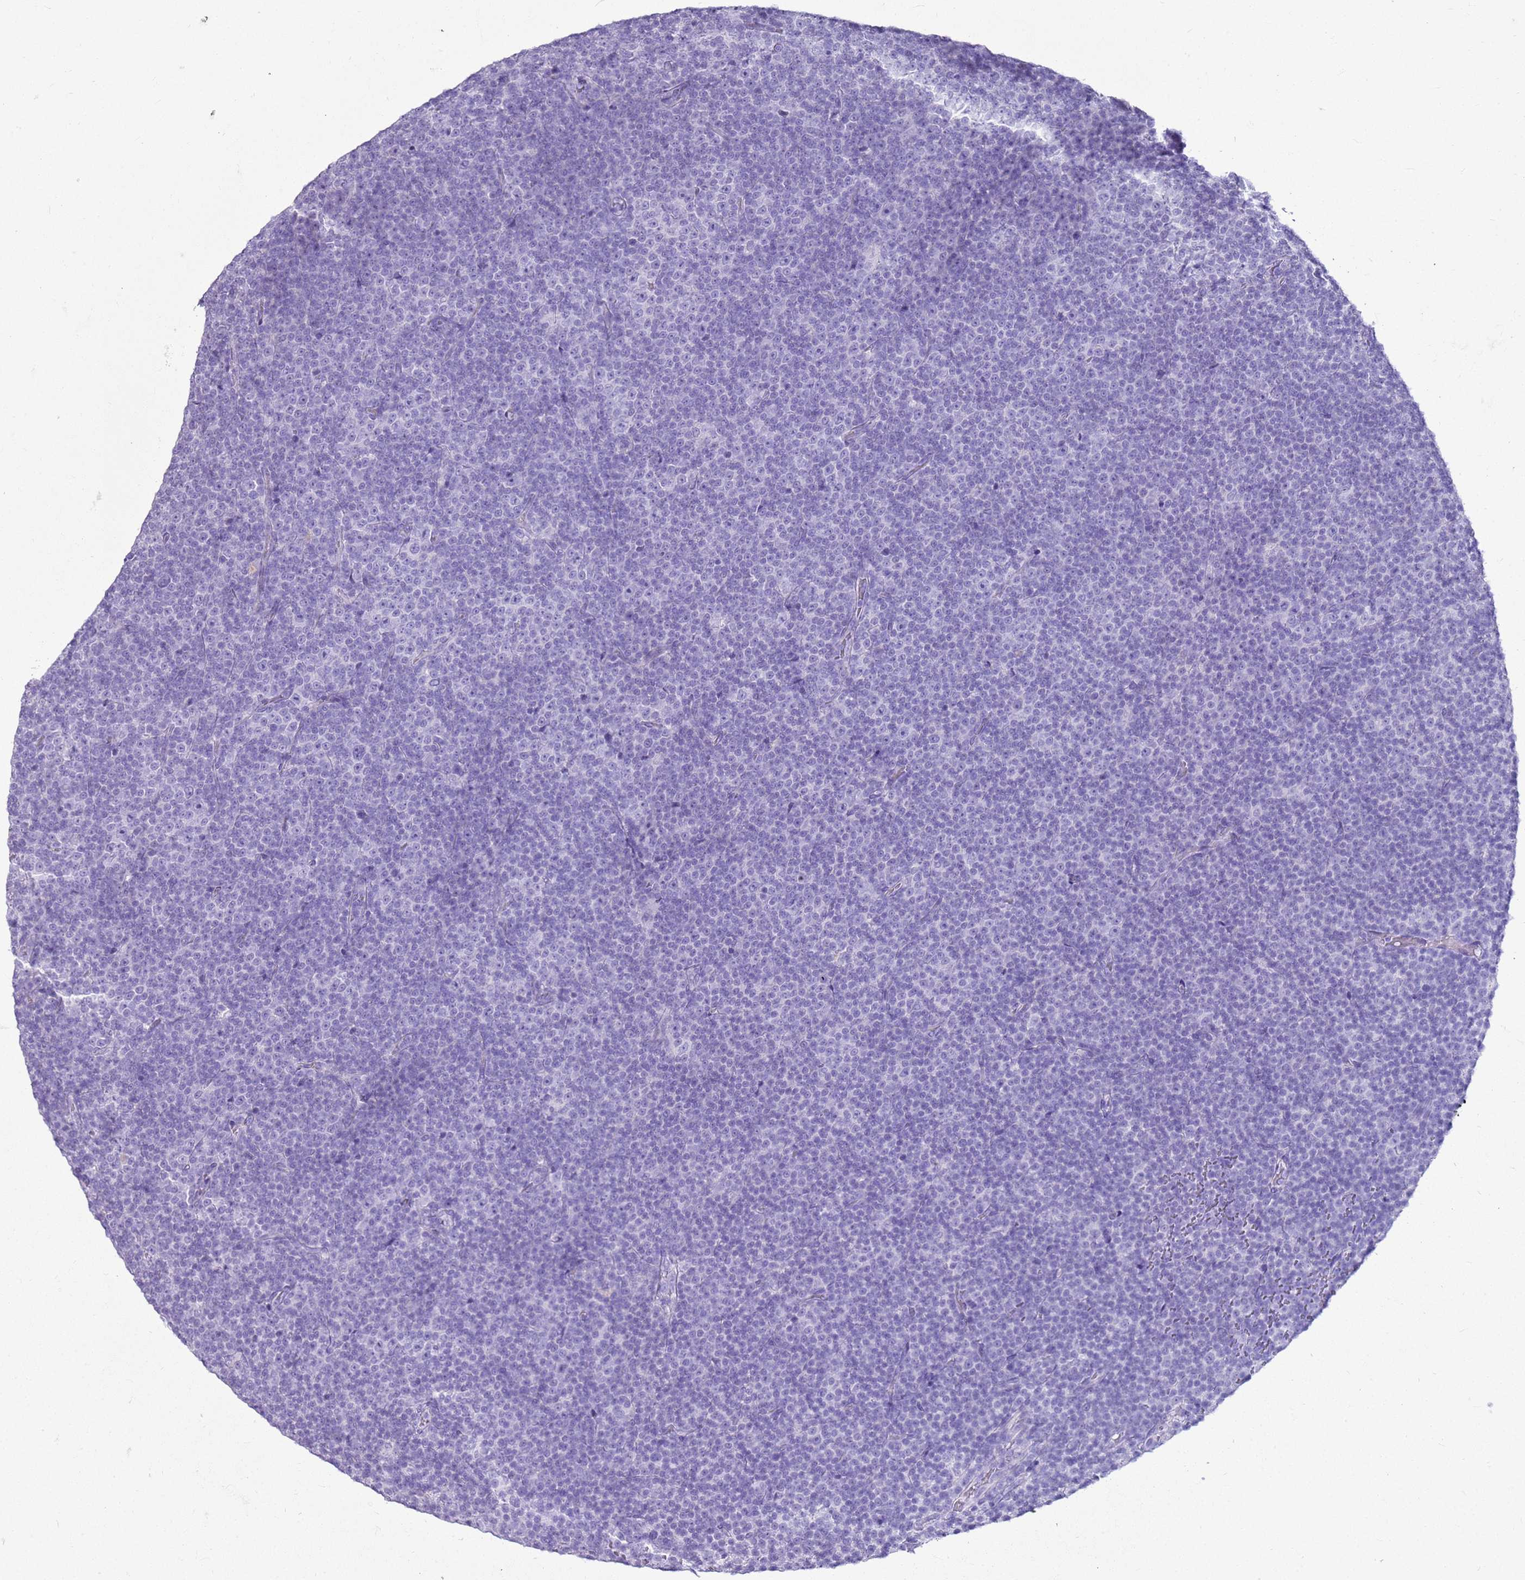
{"staining": {"intensity": "negative", "quantity": "none", "location": "none"}, "tissue": "lymphoma", "cell_type": "Tumor cells", "image_type": "cancer", "snomed": [{"axis": "morphology", "description": "Malignant lymphoma, non-Hodgkin's type, Low grade"}, {"axis": "topography", "description": "Lymph node"}], "caption": "Immunohistochemistry (IHC) micrograph of human low-grade malignant lymphoma, non-Hodgkin's type stained for a protein (brown), which demonstrates no staining in tumor cells.", "gene": "CA8", "patient": {"sex": "female", "age": 67}}